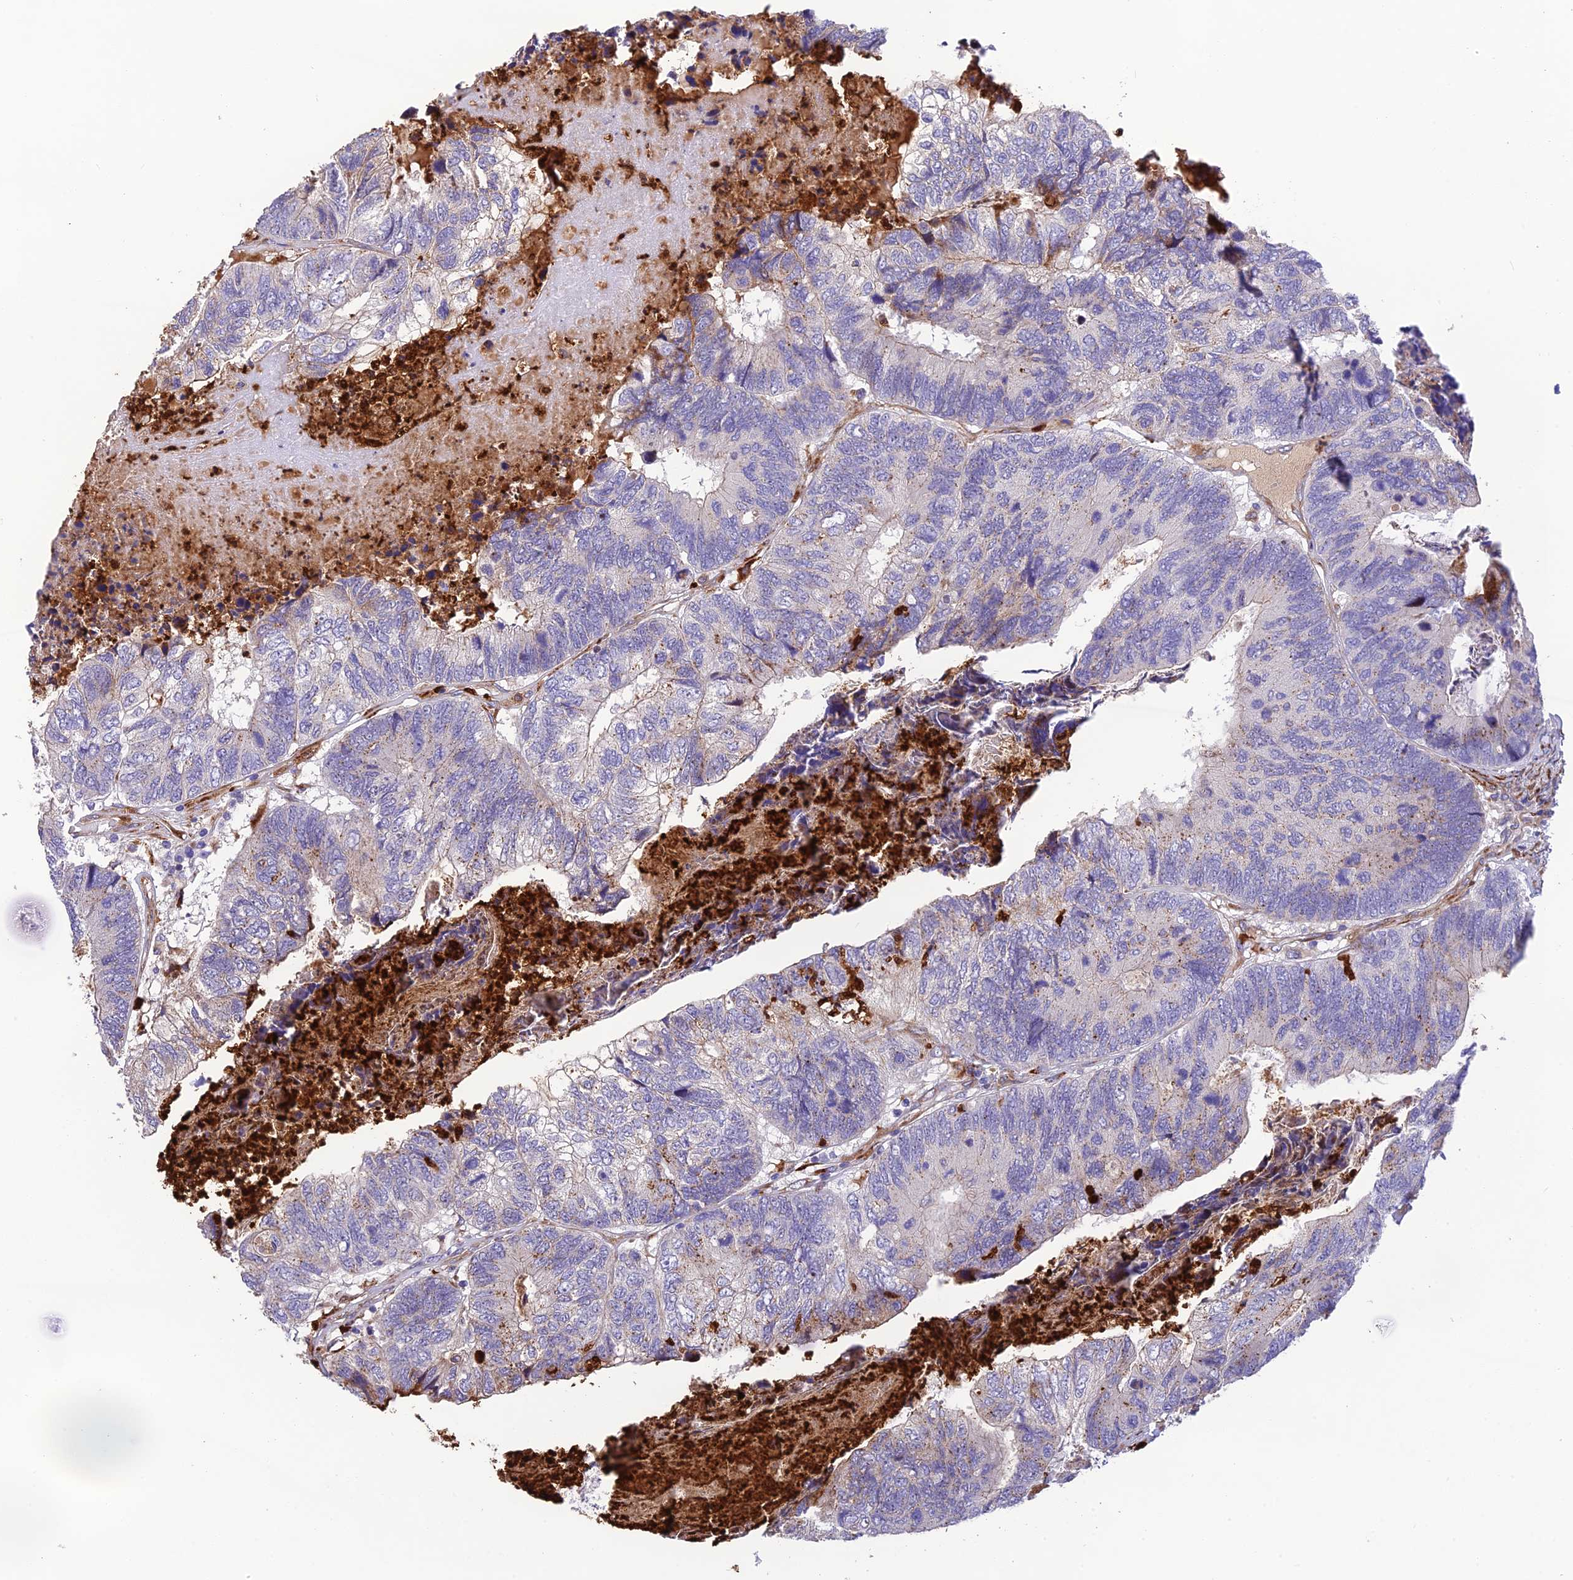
{"staining": {"intensity": "negative", "quantity": "none", "location": "none"}, "tissue": "colorectal cancer", "cell_type": "Tumor cells", "image_type": "cancer", "snomed": [{"axis": "morphology", "description": "Adenocarcinoma, NOS"}, {"axis": "topography", "description": "Colon"}], "caption": "A high-resolution image shows immunohistochemistry staining of colorectal cancer (adenocarcinoma), which demonstrates no significant expression in tumor cells.", "gene": "CPSF4L", "patient": {"sex": "female", "age": 67}}